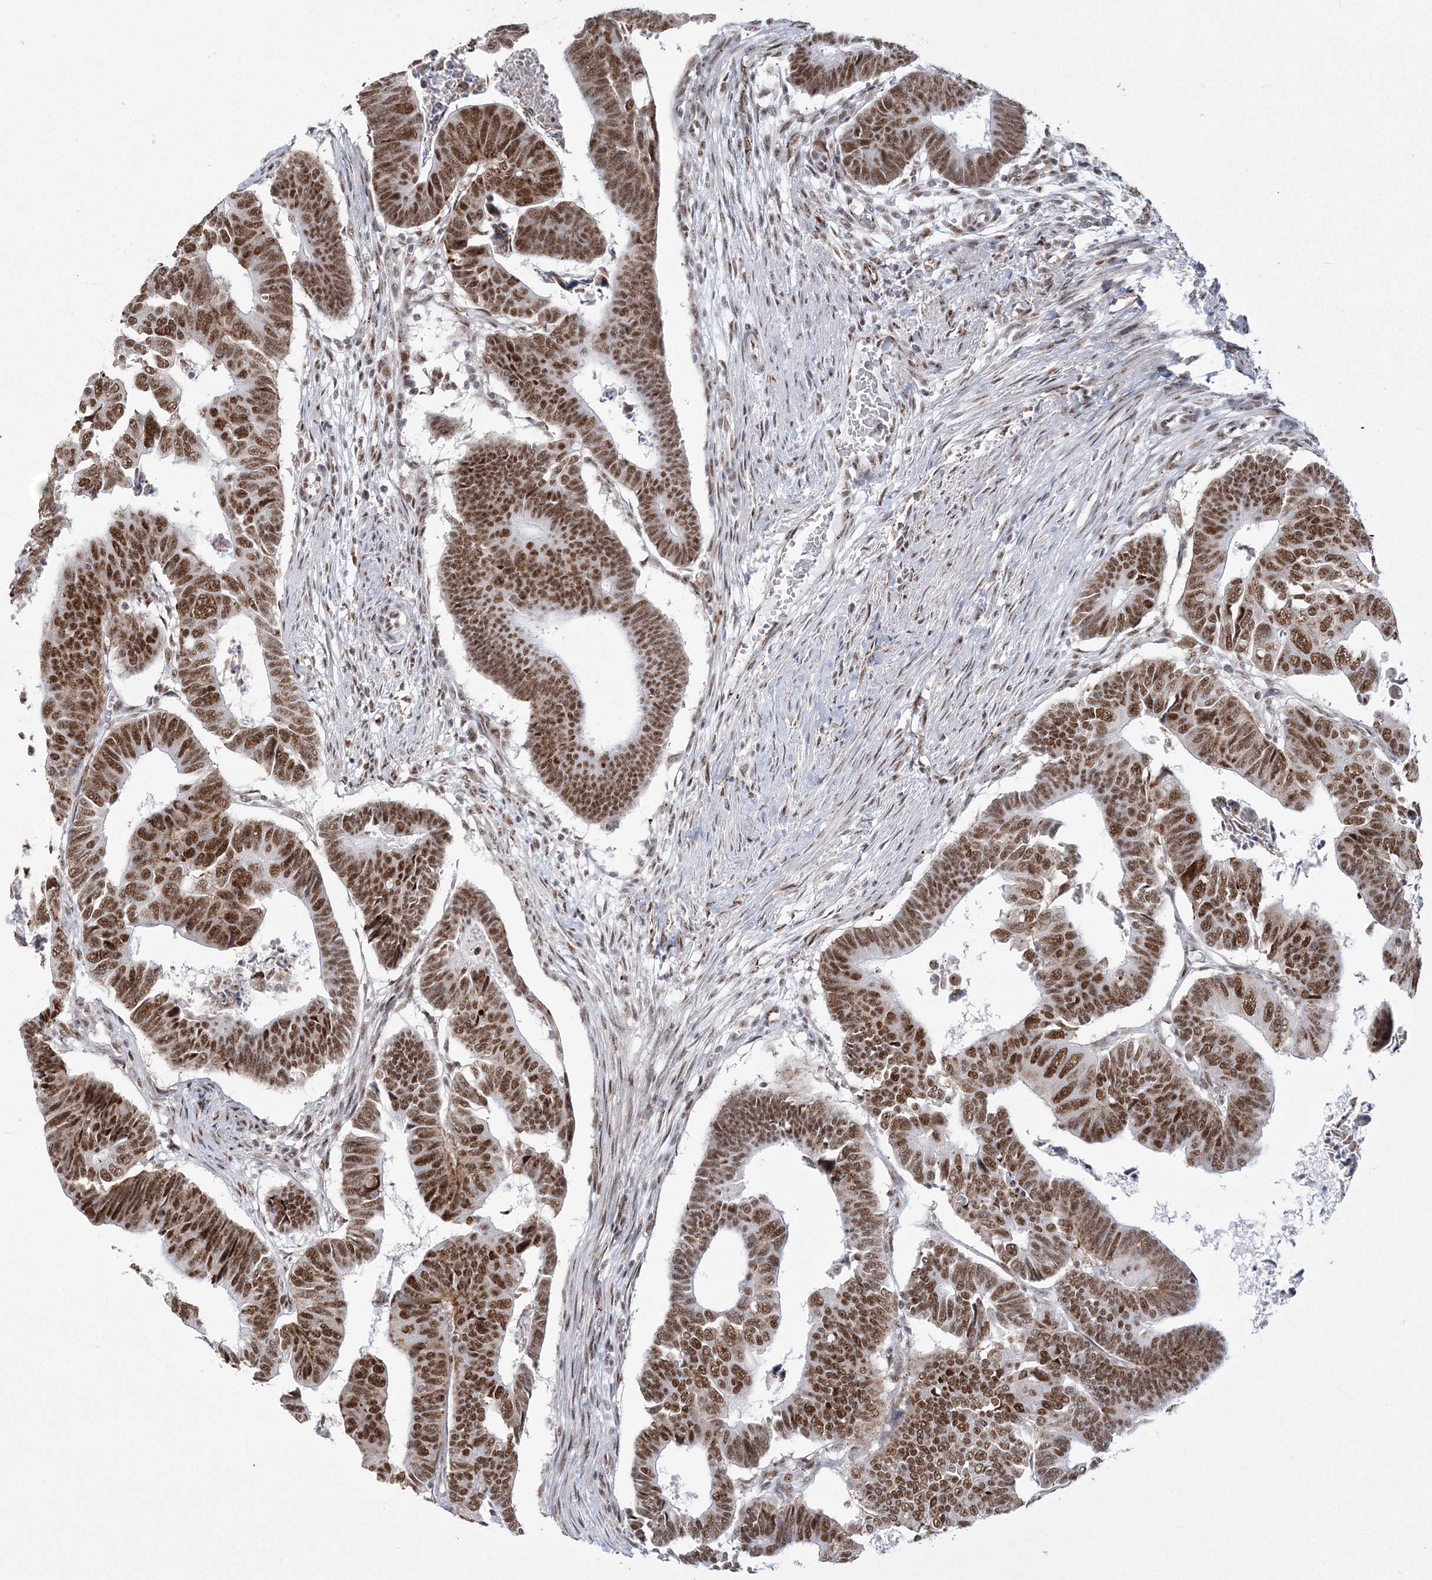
{"staining": {"intensity": "strong", "quantity": ">75%", "location": "nuclear"}, "tissue": "colorectal cancer", "cell_type": "Tumor cells", "image_type": "cancer", "snomed": [{"axis": "morphology", "description": "Adenocarcinoma, NOS"}, {"axis": "topography", "description": "Rectum"}], "caption": "Immunohistochemical staining of human colorectal cancer (adenocarcinoma) exhibits high levels of strong nuclear protein expression in about >75% of tumor cells. (DAB (3,3'-diaminobenzidine) = brown stain, brightfield microscopy at high magnification).", "gene": "RBM17", "patient": {"sex": "female", "age": 65}}